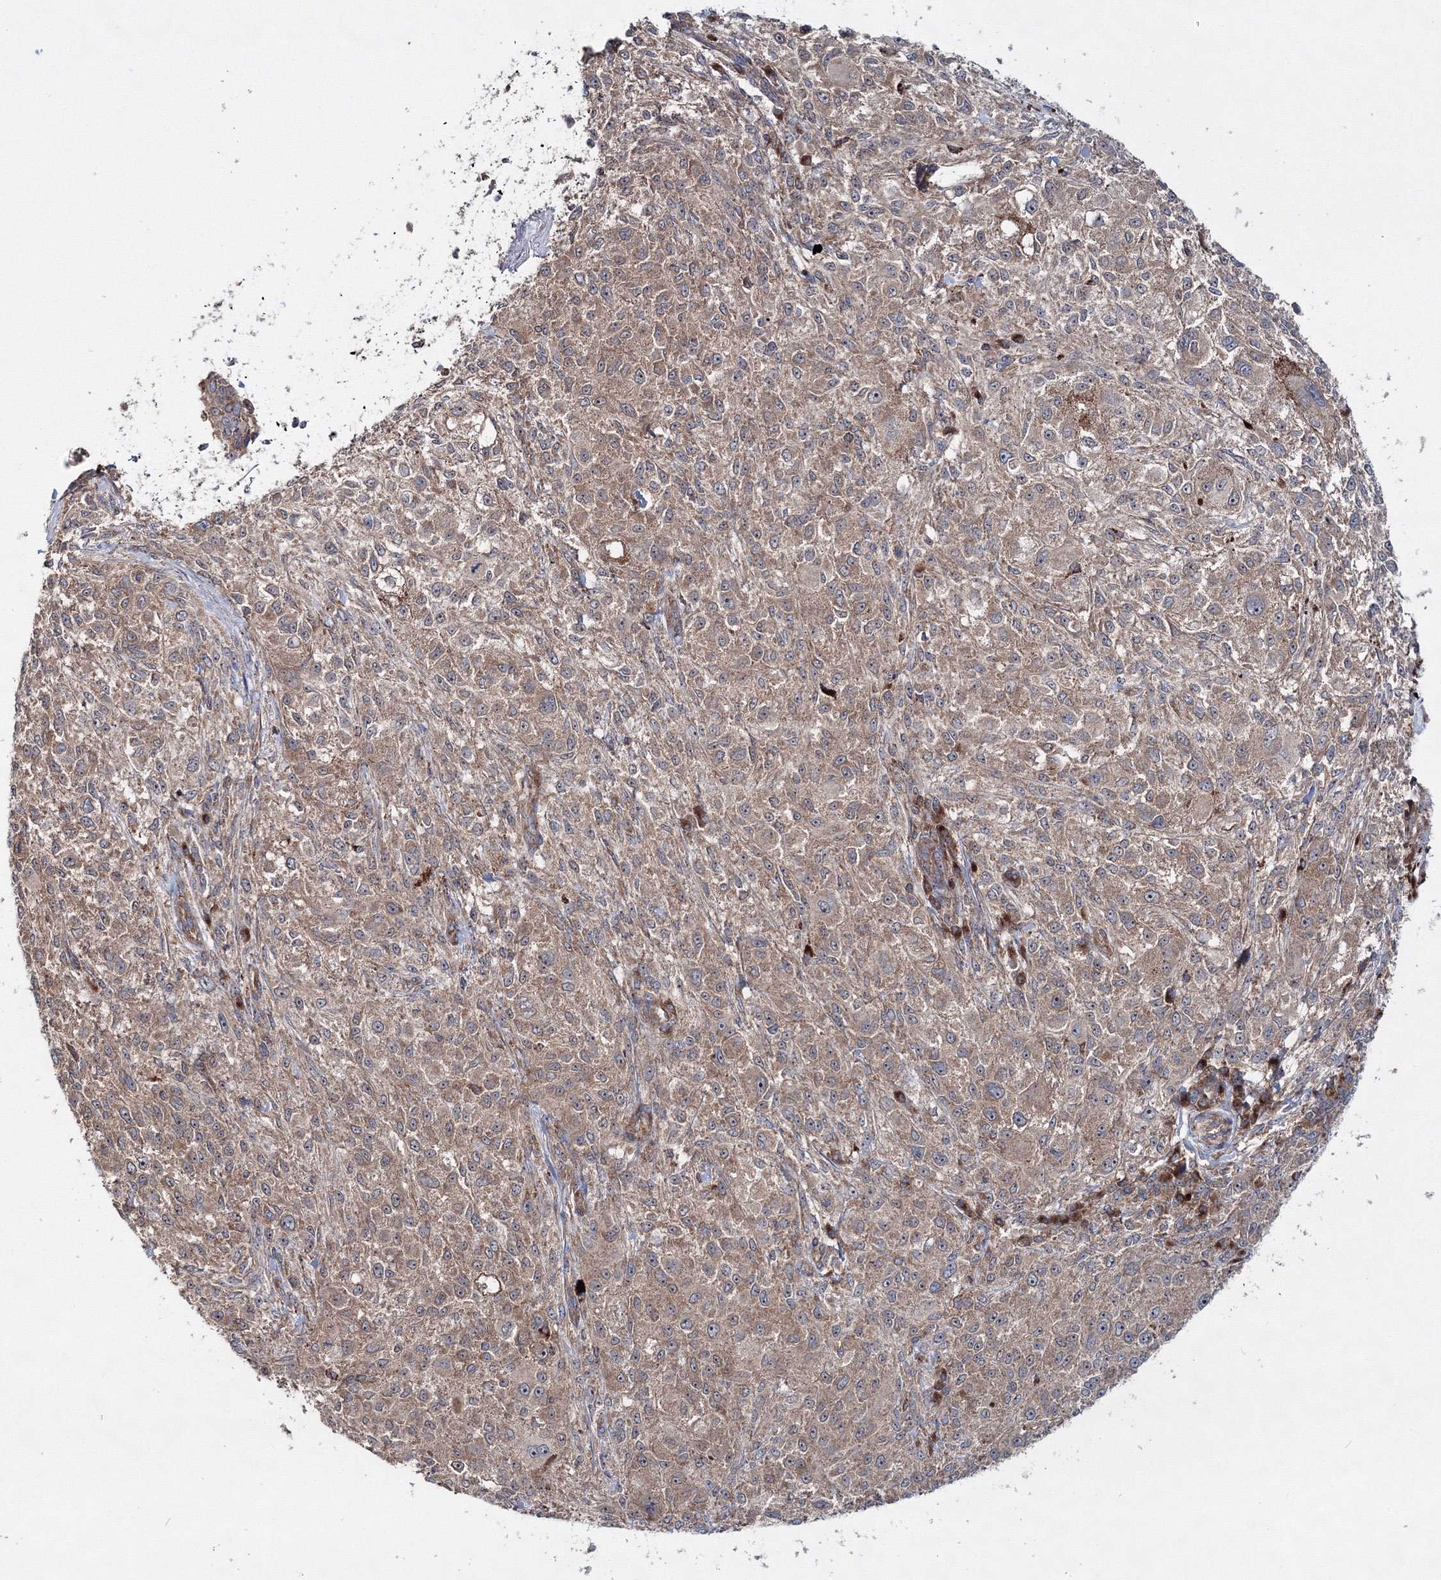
{"staining": {"intensity": "moderate", "quantity": ">75%", "location": "cytoplasmic/membranous,nuclear"}, "tissue": "melanoma", "cell_type": "Tumor cells", "image_type": "cancer", "snomed": [{"axis": "morphology", "description": "Necrosis, NOS"}, {"axis": "morphology", "description": "Malignant melanoma, NOS"}, {"axis": "topography", "description": "Skin"}], "caption": "Malignant melanoma stained for a protein demonstrates moderate cytoplasmic/membranous and nuclear positivity in tumor cells.", "gene": "PEX13", "patient": {"sex": "female", "age": 87}}